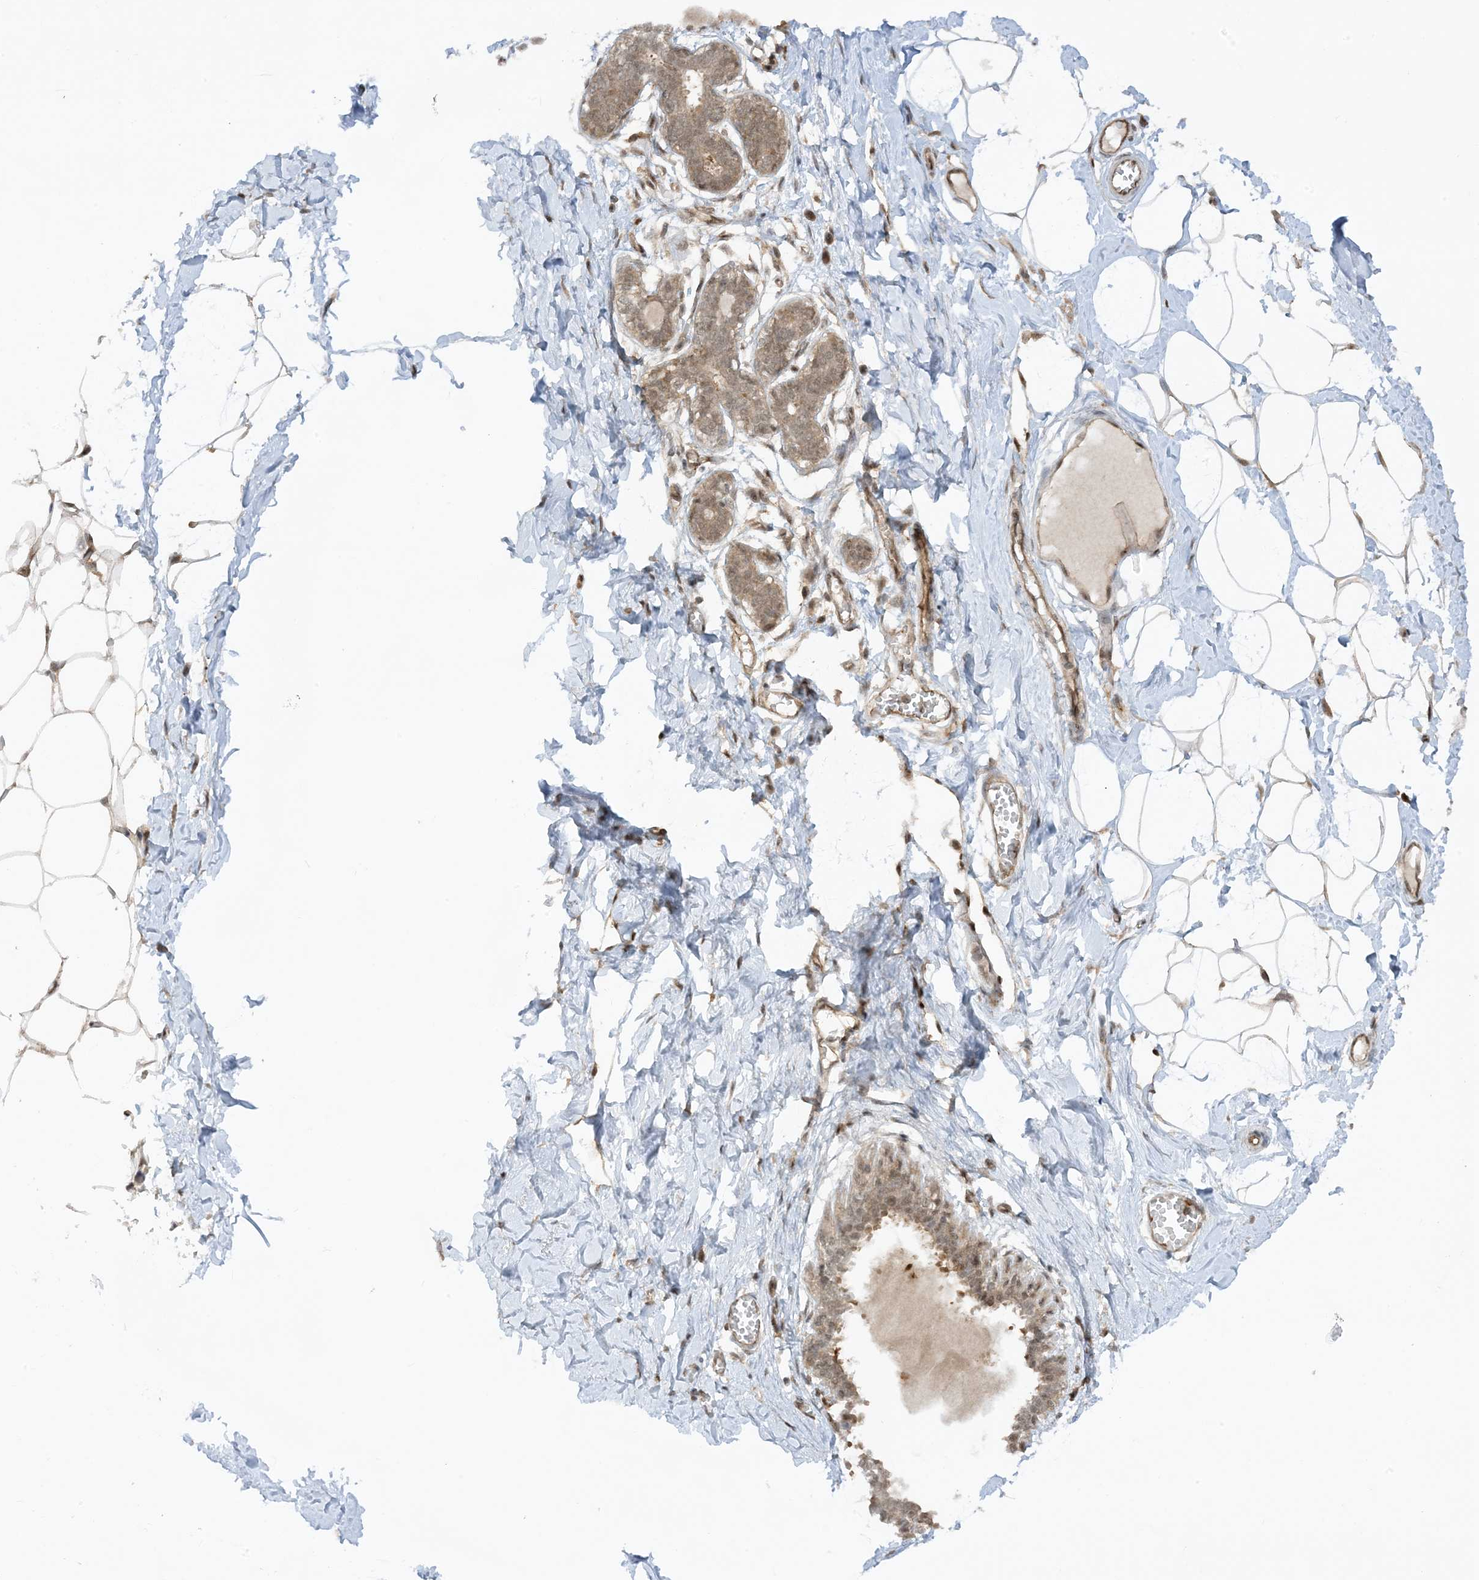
{"staining": {"intensity": "moderate", "quantity": "<25%", "location": "cytoplasmic/membranous"}, "tissue": "breast", "cell_type": "Adipocytes", "image_type": "normal", "snomed": [{"axis": "morphology", "description": "Normal tissue, NOS"}, {"axis": "topography", "description": "Breast"}], "caption": "Immunohistochemical staining of benign human breast demonstrates <25% levels of moderate cytoplasmic/membranous protein positivity in about <25% of adipocytes.", "gene": "CERT1", "patient": {"sex": "female", "age": 27}}